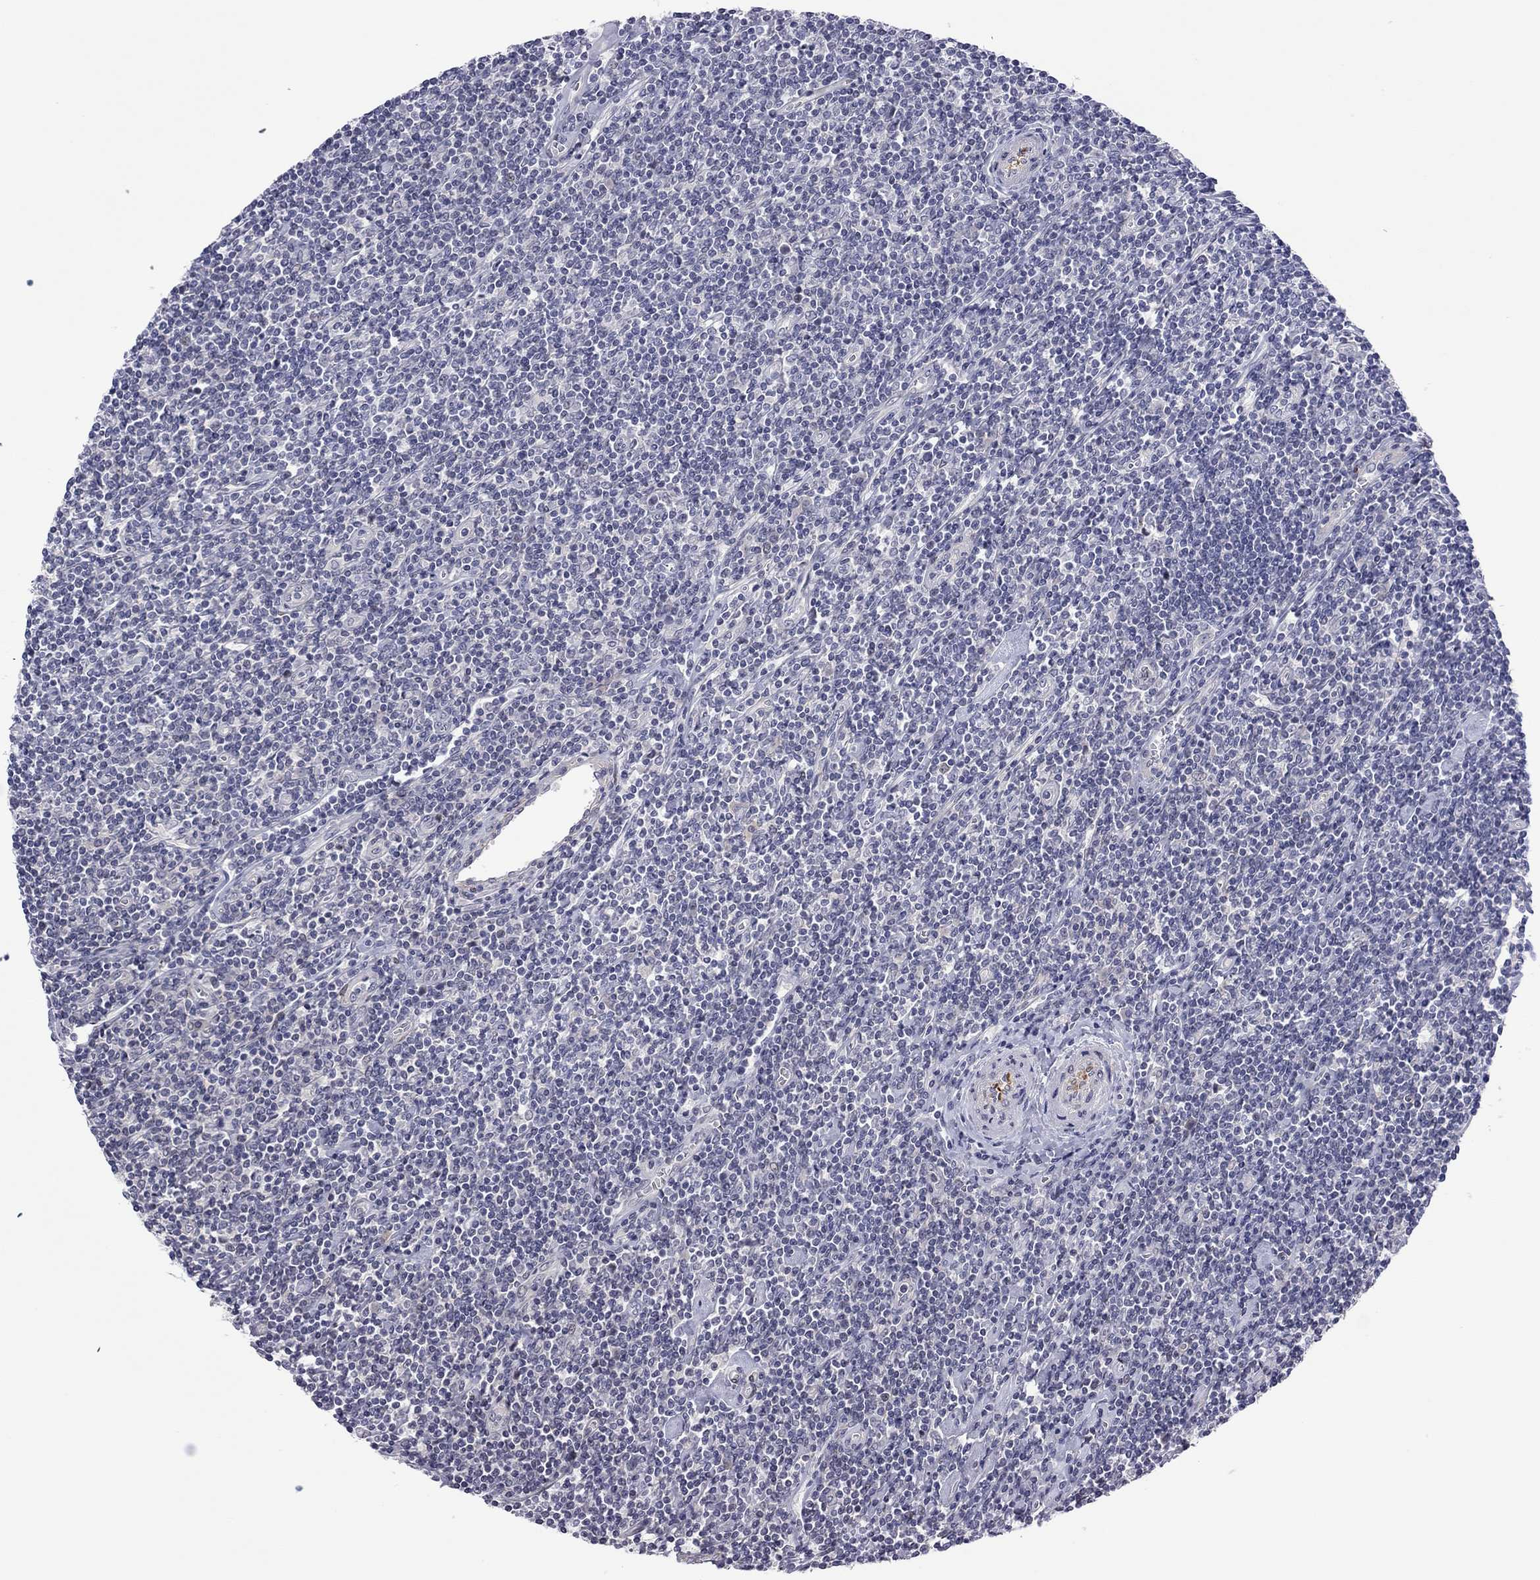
{"staining": {"intensity": "negative", "quantity": "none", "location": "none"}, "tissue": "lymphoma", "cell_type": "Tumor cells", "image_type": "cancer", "snomed": [{"axis": "morphology", "description": "Hodgkin's disease, NOS"}, {"axis": "topography", "description": "Lymph node"}], "caption": "Immunohistochemical staining of human lymphoma exhibits no significant staining in tumor cells.", "gene": "POU5F2", "patient": {"sex": "male", "age": 40}}